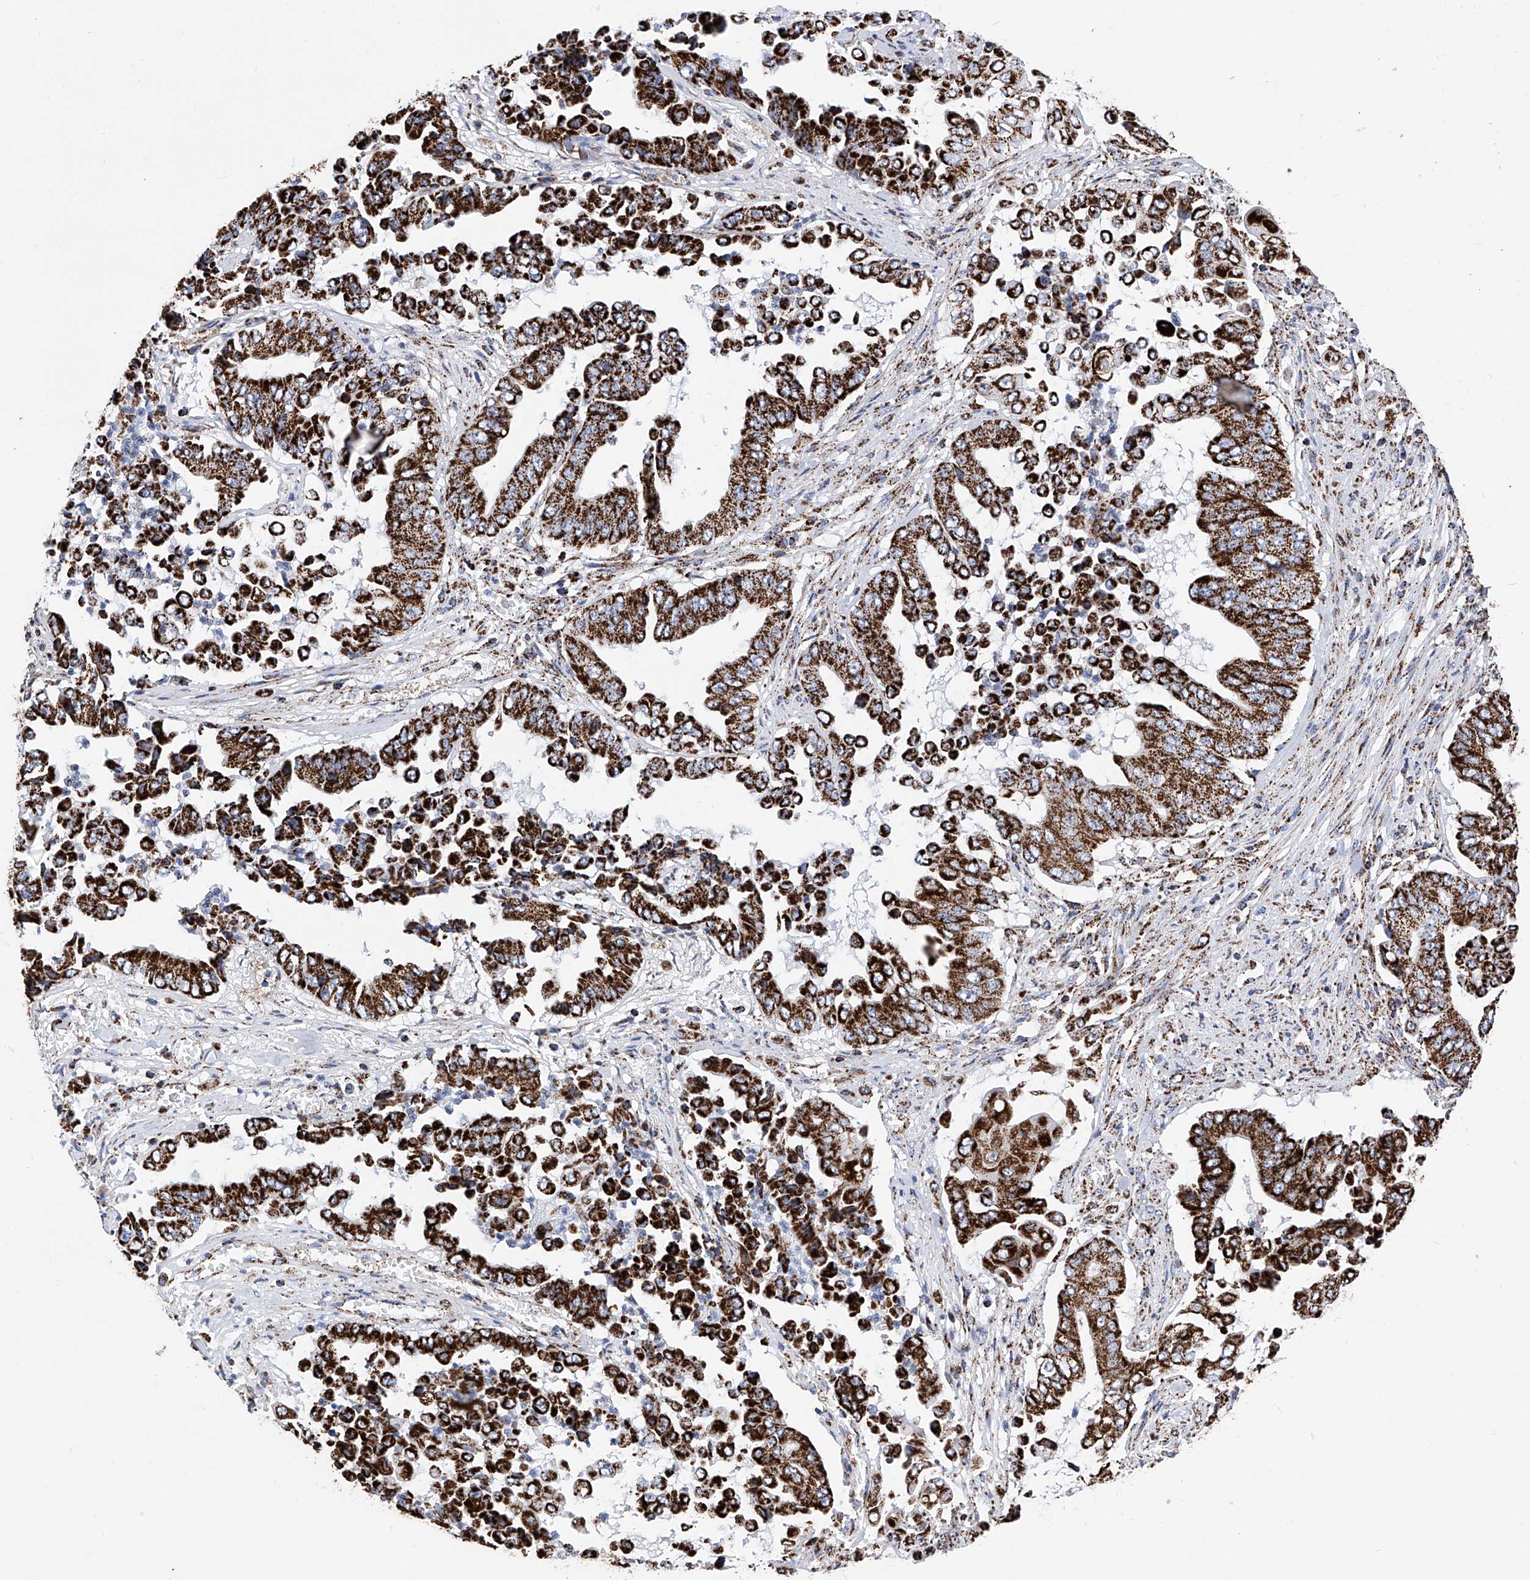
{"staining": {"intensity": "strong", "quantity": ">75%", "location": "cytoplasmic/membranous"}, "tissue": "pancreatic cancer", "cell_type": "Tumor cells", "image_type": "cancer", "snomed": [{"axis": "morphology", "description": "Adenocarcinoma, NOS"}, {"axis": "topography", "description": "Pancreas"}], "caption": "A histopathology image showing strong cytoplasmic/membranous staining in approximately >75% of tumor cells in pancreatic adenocarcinoma, as visualized by brown immunohistochemical staining.", "gene": "ATP5PF", "patient": {"sex": "female", "age": 77}}